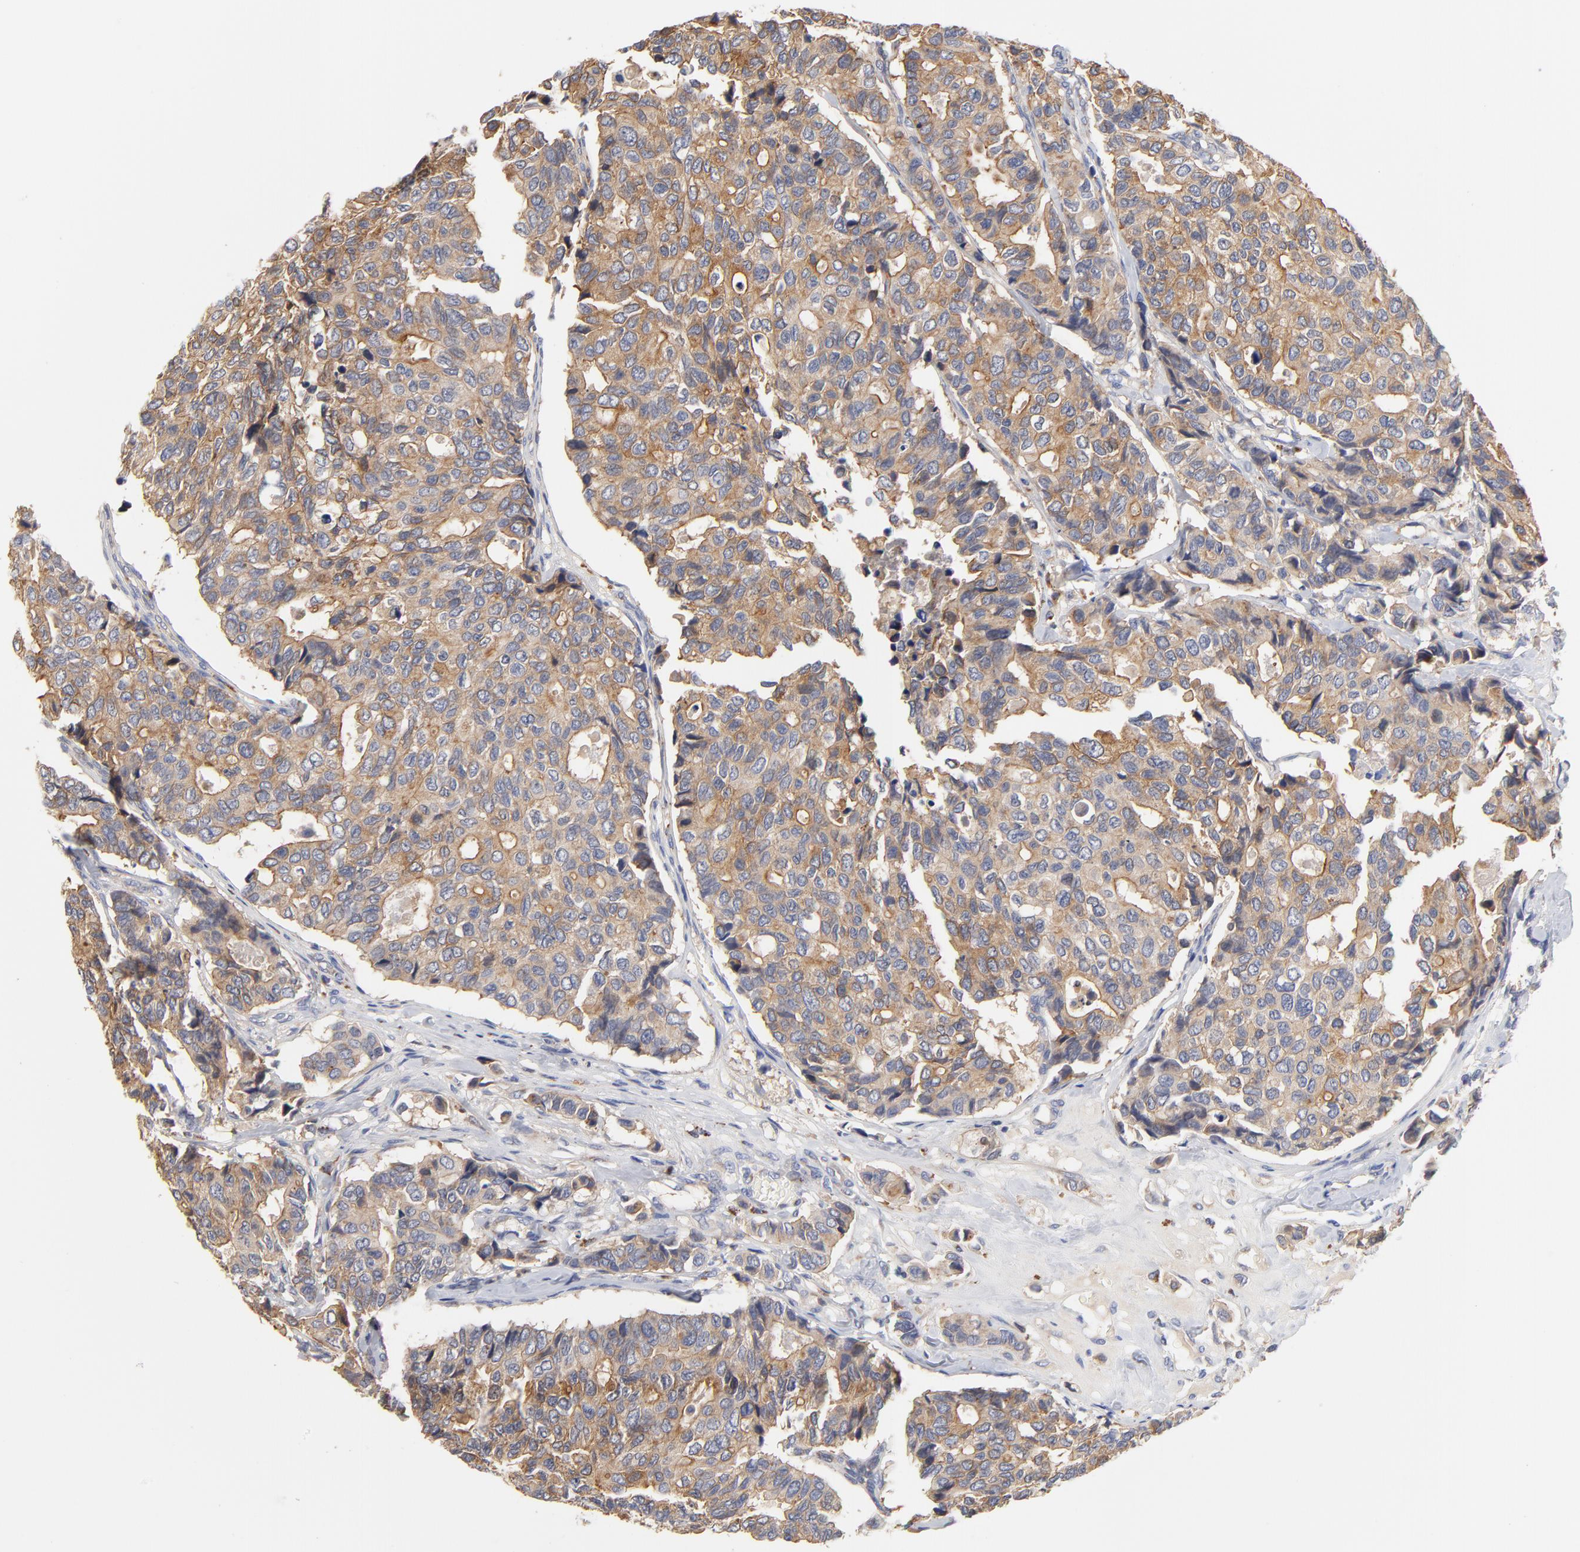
{"staining": {"intensity": "moderate", "quantity": ">75%", "location": "cytoplasmic/membranous"}, "tissue": "breast cancer", "cell_type": "Tumor cells", "image_type": "cancer", "snomed": [{"axis": "morphology", "description": "Duct carcinoma"}, {"axis": "topography", "description": "Breast"}], "caption": "Moderate cytoplasmic/membranous protein staining is identified in about >75% of tumor cells in infiltrating ductal carcinoma (breast). (DAB = brown stain, brightfield microscopy at high magnification).", "gene": "FBXL2", "patient": {"sex": "female", "age": 69}}